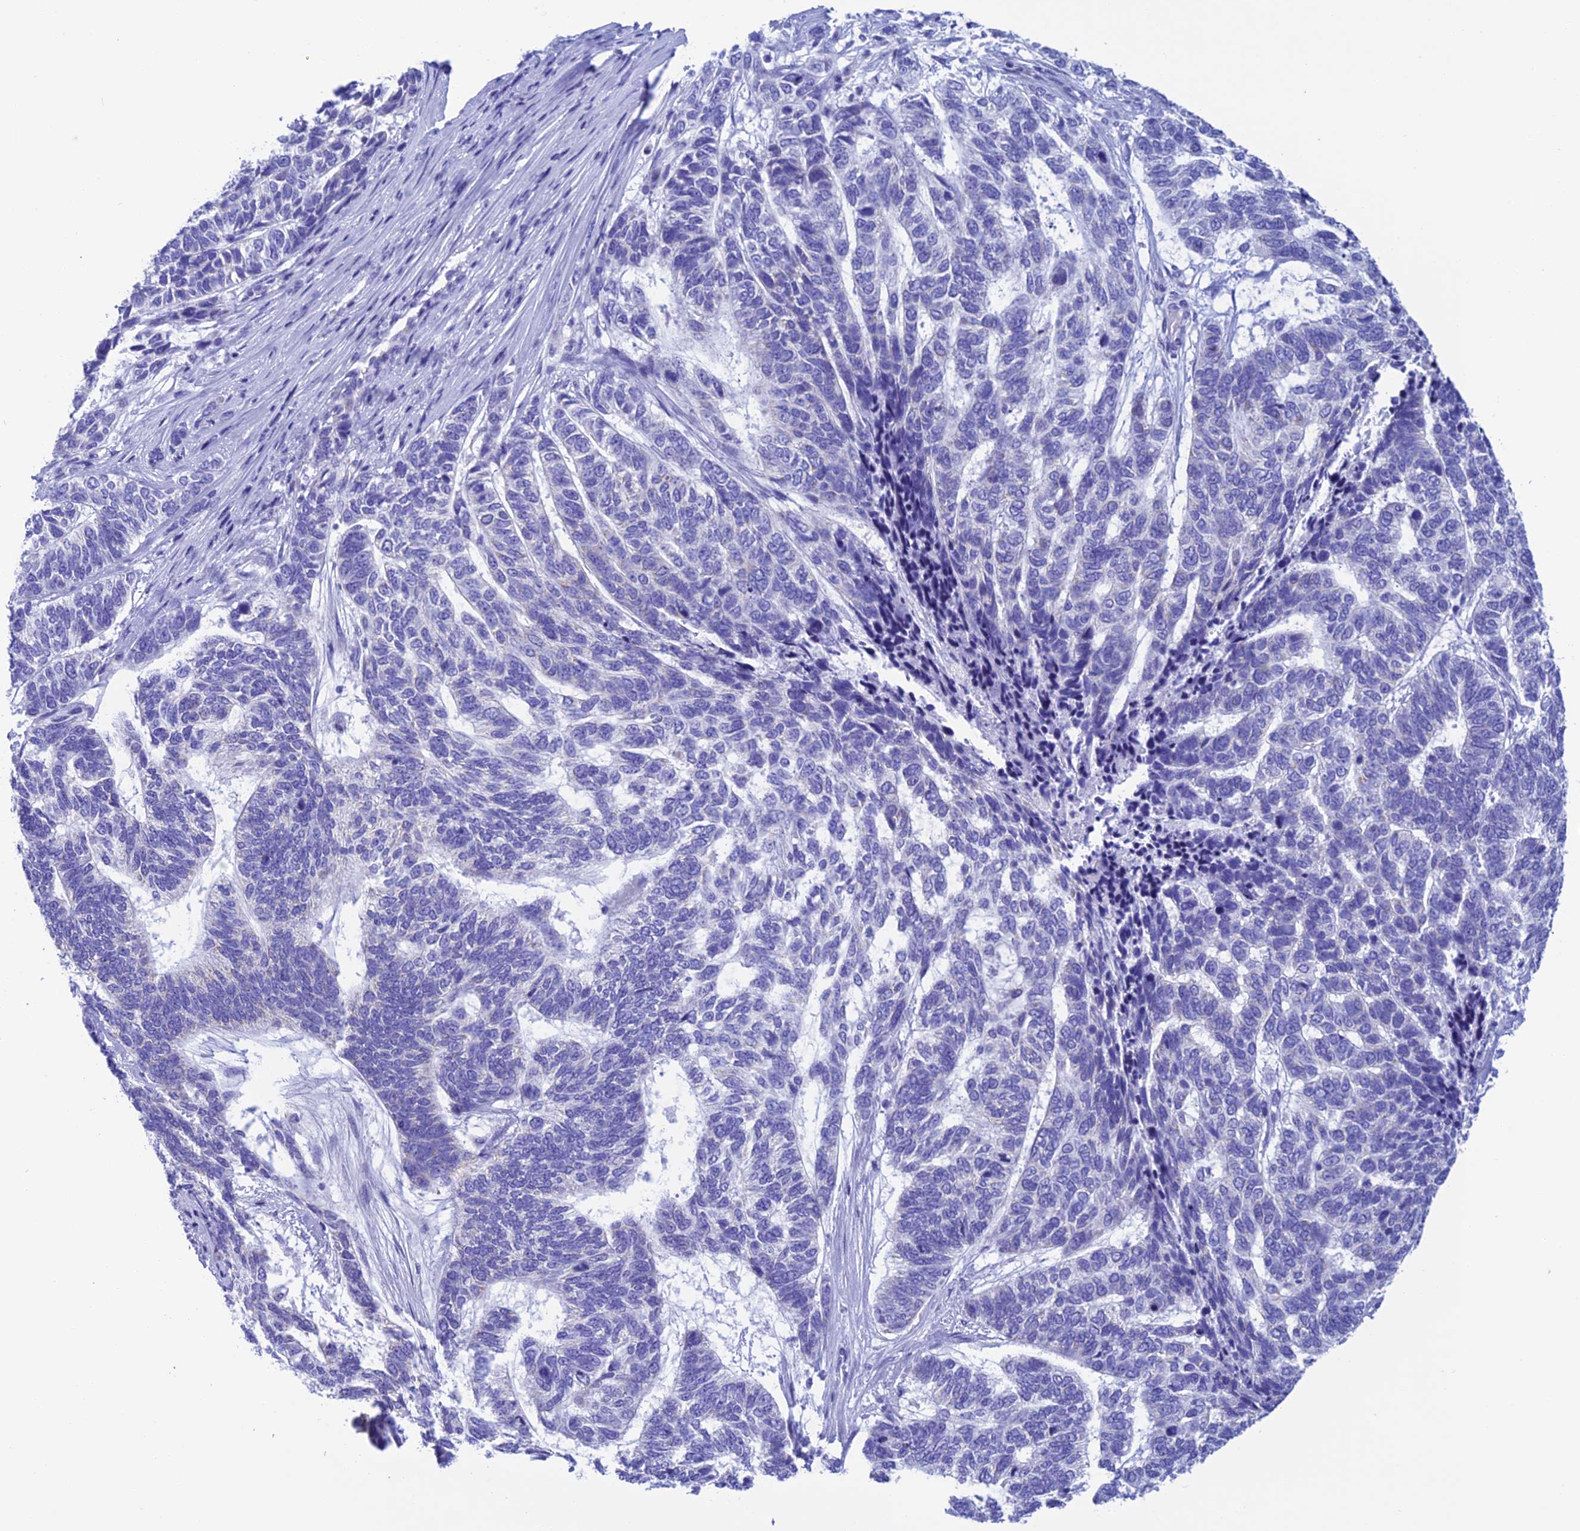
{"staining": {"intensity": "negative", "quantity": "none", "location": "none"}, "tissue": "skin cancer", "cell_type": "Tumor cells", "image_type": "cancer", "snomed": [{"axis": "morphology", "description": "Basal cell carcinoma"}, {"axis": "topography", "description": "Skin"}], "caption": "Skin cancer (basal cell carcinoma) was stained to show a protein in brown. There is no significant positivity in tumor cells. (DAB (3,3'-diaminobenzidine) immunohistochemistry (IHC), high magnification).", "gene": "NXPE4", "patient": {"sex": "female", "age": 65}}